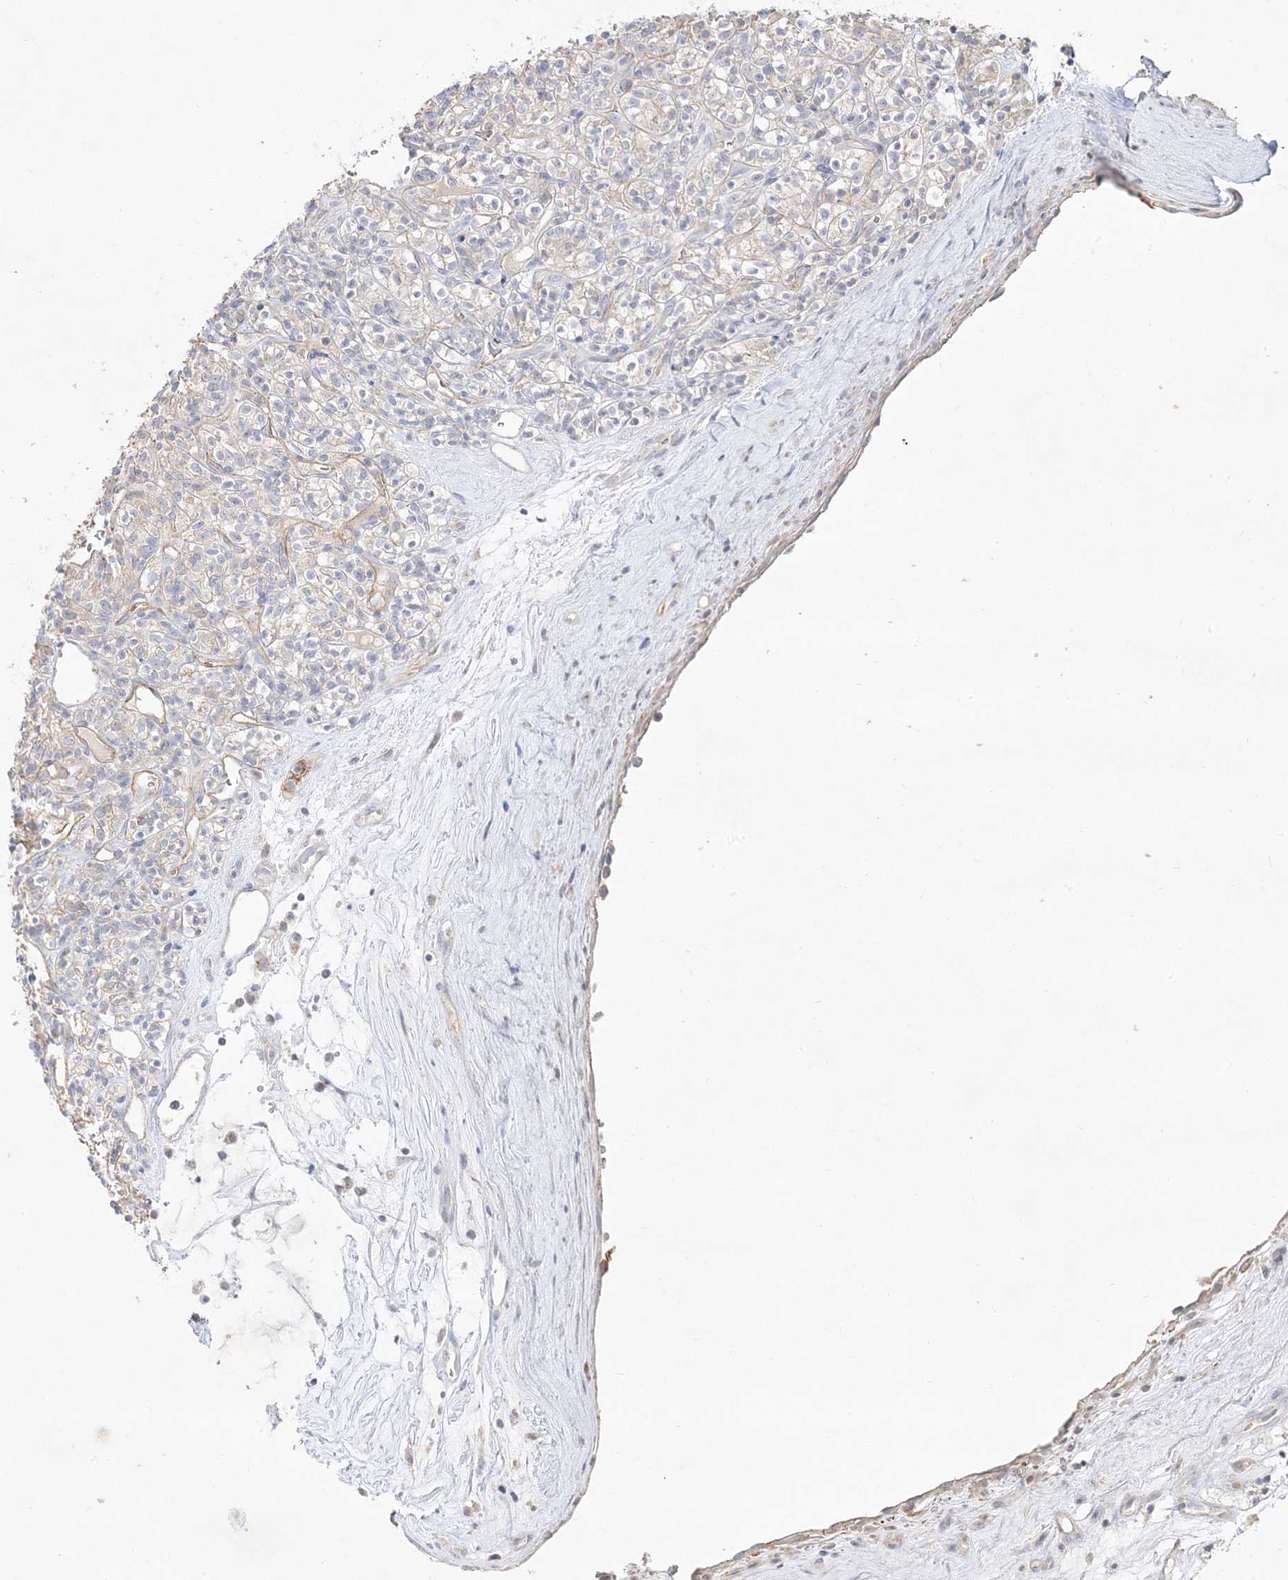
{"staining": {"intensity": "negative", "quantity": "none", "location": "none"}, "tissue": "renal cancer", "cell_type": "Tumor cells", "image_type": "cancer", "snomed": [{"axis": "morphology", "description": "Adenocarcinoma, NOS"}, {"axis": "topography", "description": "Kidney"}], "caption": "IHC micrograph of neoplastic tissue: human renal cancer stained with DAB shows no significant protein staining in tumor cells.", "gene": "TRANK1", "patient": {"sex": "male", "age": 77}}